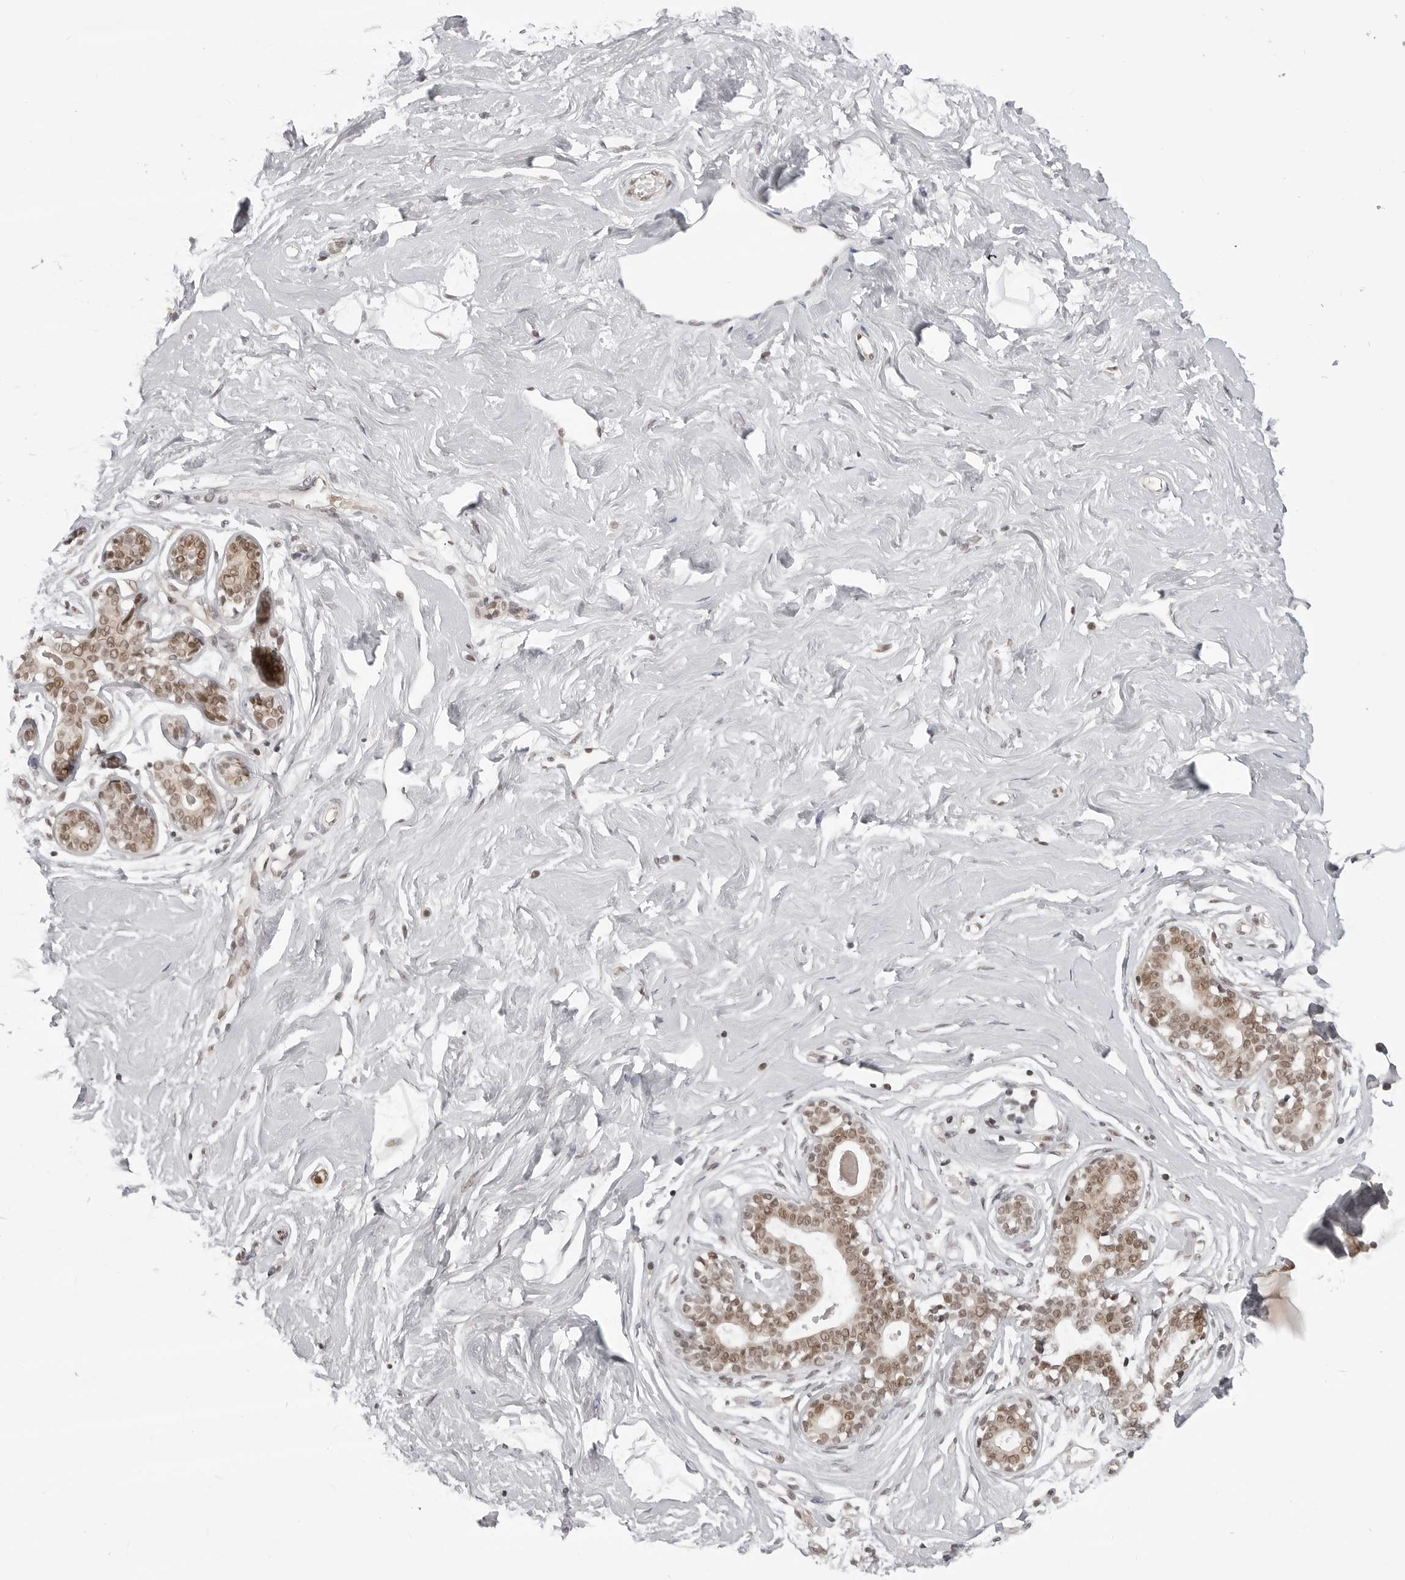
{"staining": {"intensity": "weak", "quantity": "25%-75%", "location": "nuclear"}, "tissue": "breast", "cell_type": "Adipocytes", "image_type": "normal", "snomed": [{"axis": "morphology", "description": "Normal tissue, NOS"}, {"axis": "morphology", "description": "Adenoma, NOS"}, {"axis": "topography", "description": "Breast"}], "caption": "Protein analysis of benign breast demonstrates weak nuclear expression in approximately 25%-75% of adipocytes. The protein of interest is shown in brown color, while the nuclei are stained blue.", "gene": "PHF3", "patient": {"sex": "female", "age": 23}}